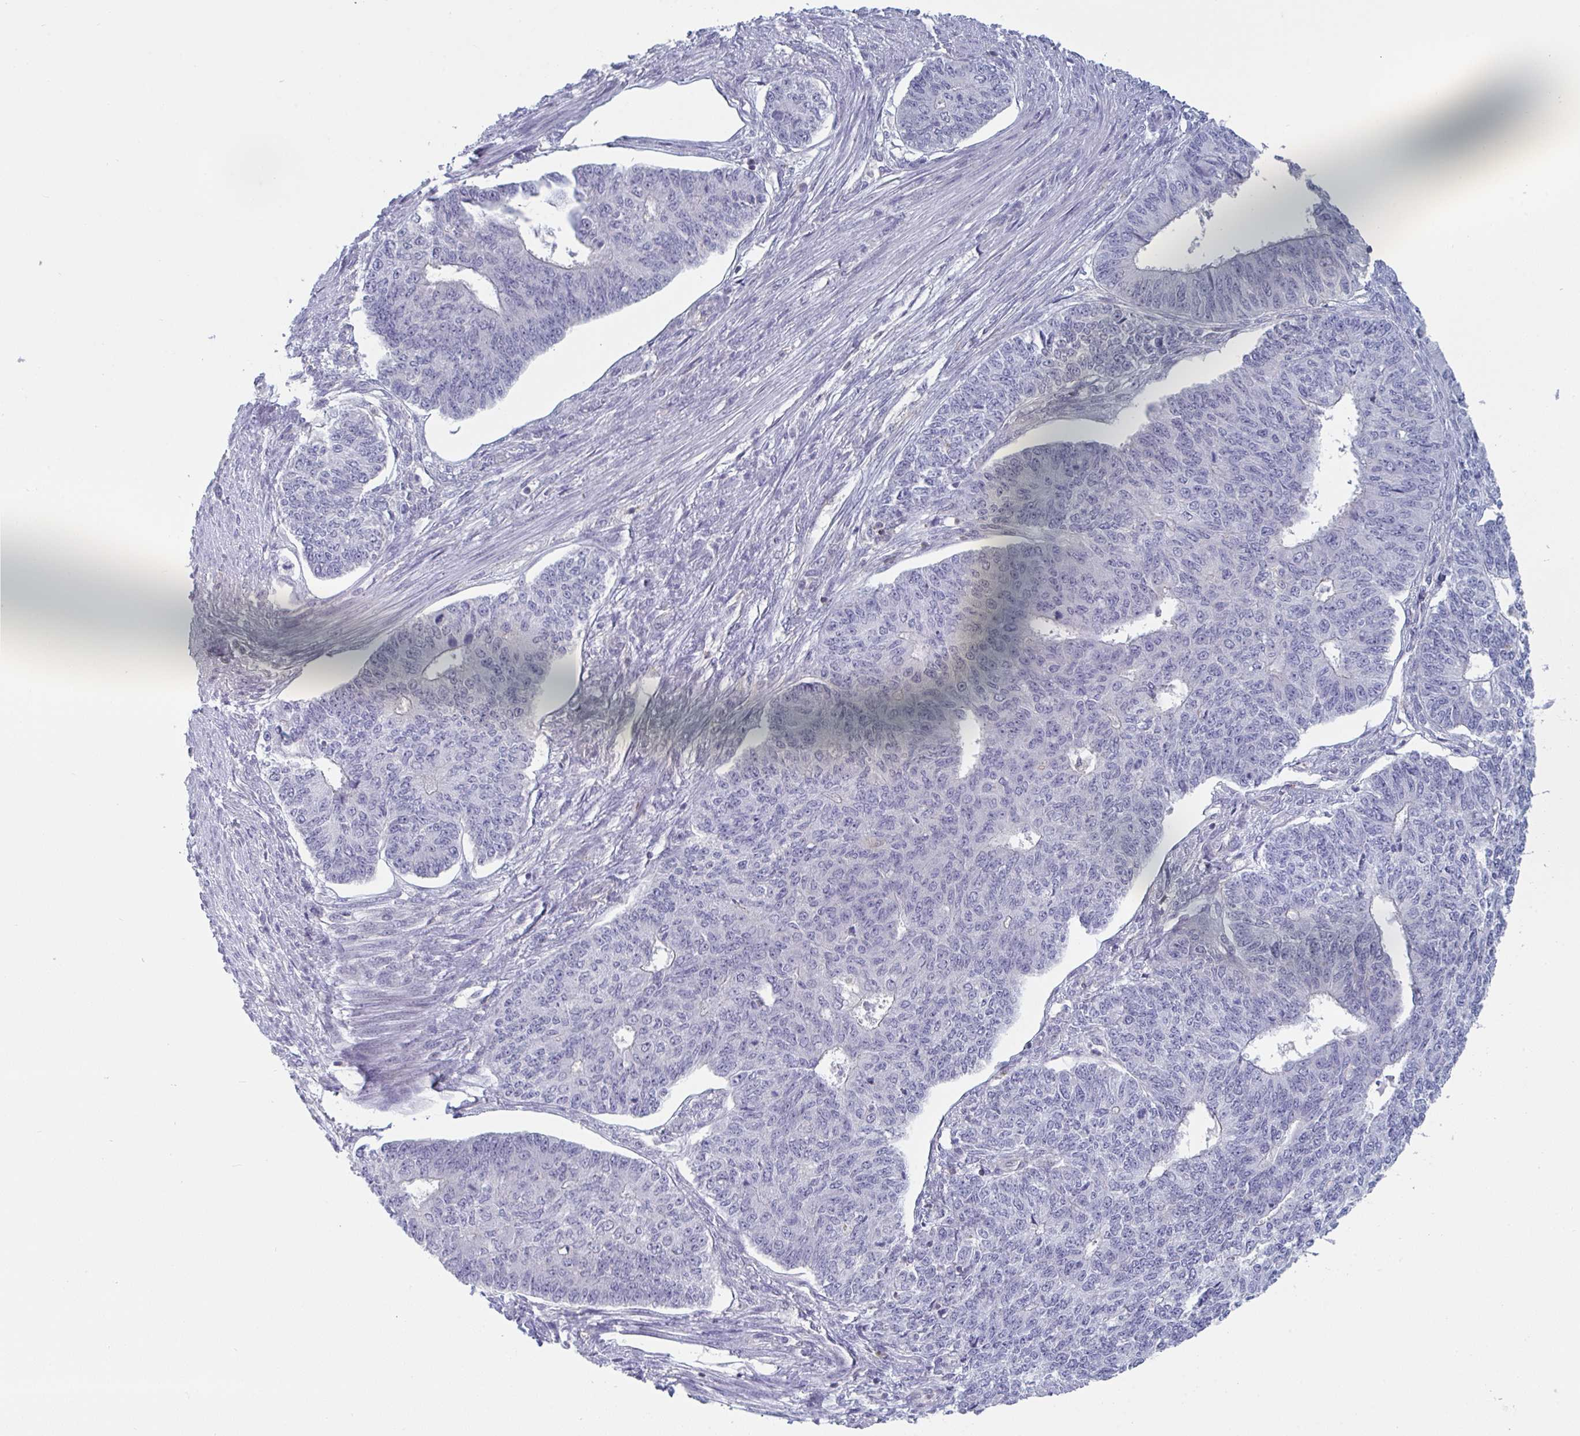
{"staining": {"intensity": "negative", "quantity": "none", "location": "none"}, "tissue": "endometrial cancer", "cell_type": "Tumor cells", "image_type": "cancer", "snomed": [{"axis": "morphology", "description": "Adenocarcinoma, NOS"}, {"axis": "topography", "description": "Endometrium"}], "caption": "A histopathology image of endometrial cancer stained for a protein demonstrates no brown staining in tumor cells.", "gene": "DISP2", "patient": {"sex": "female", "age": 32}}